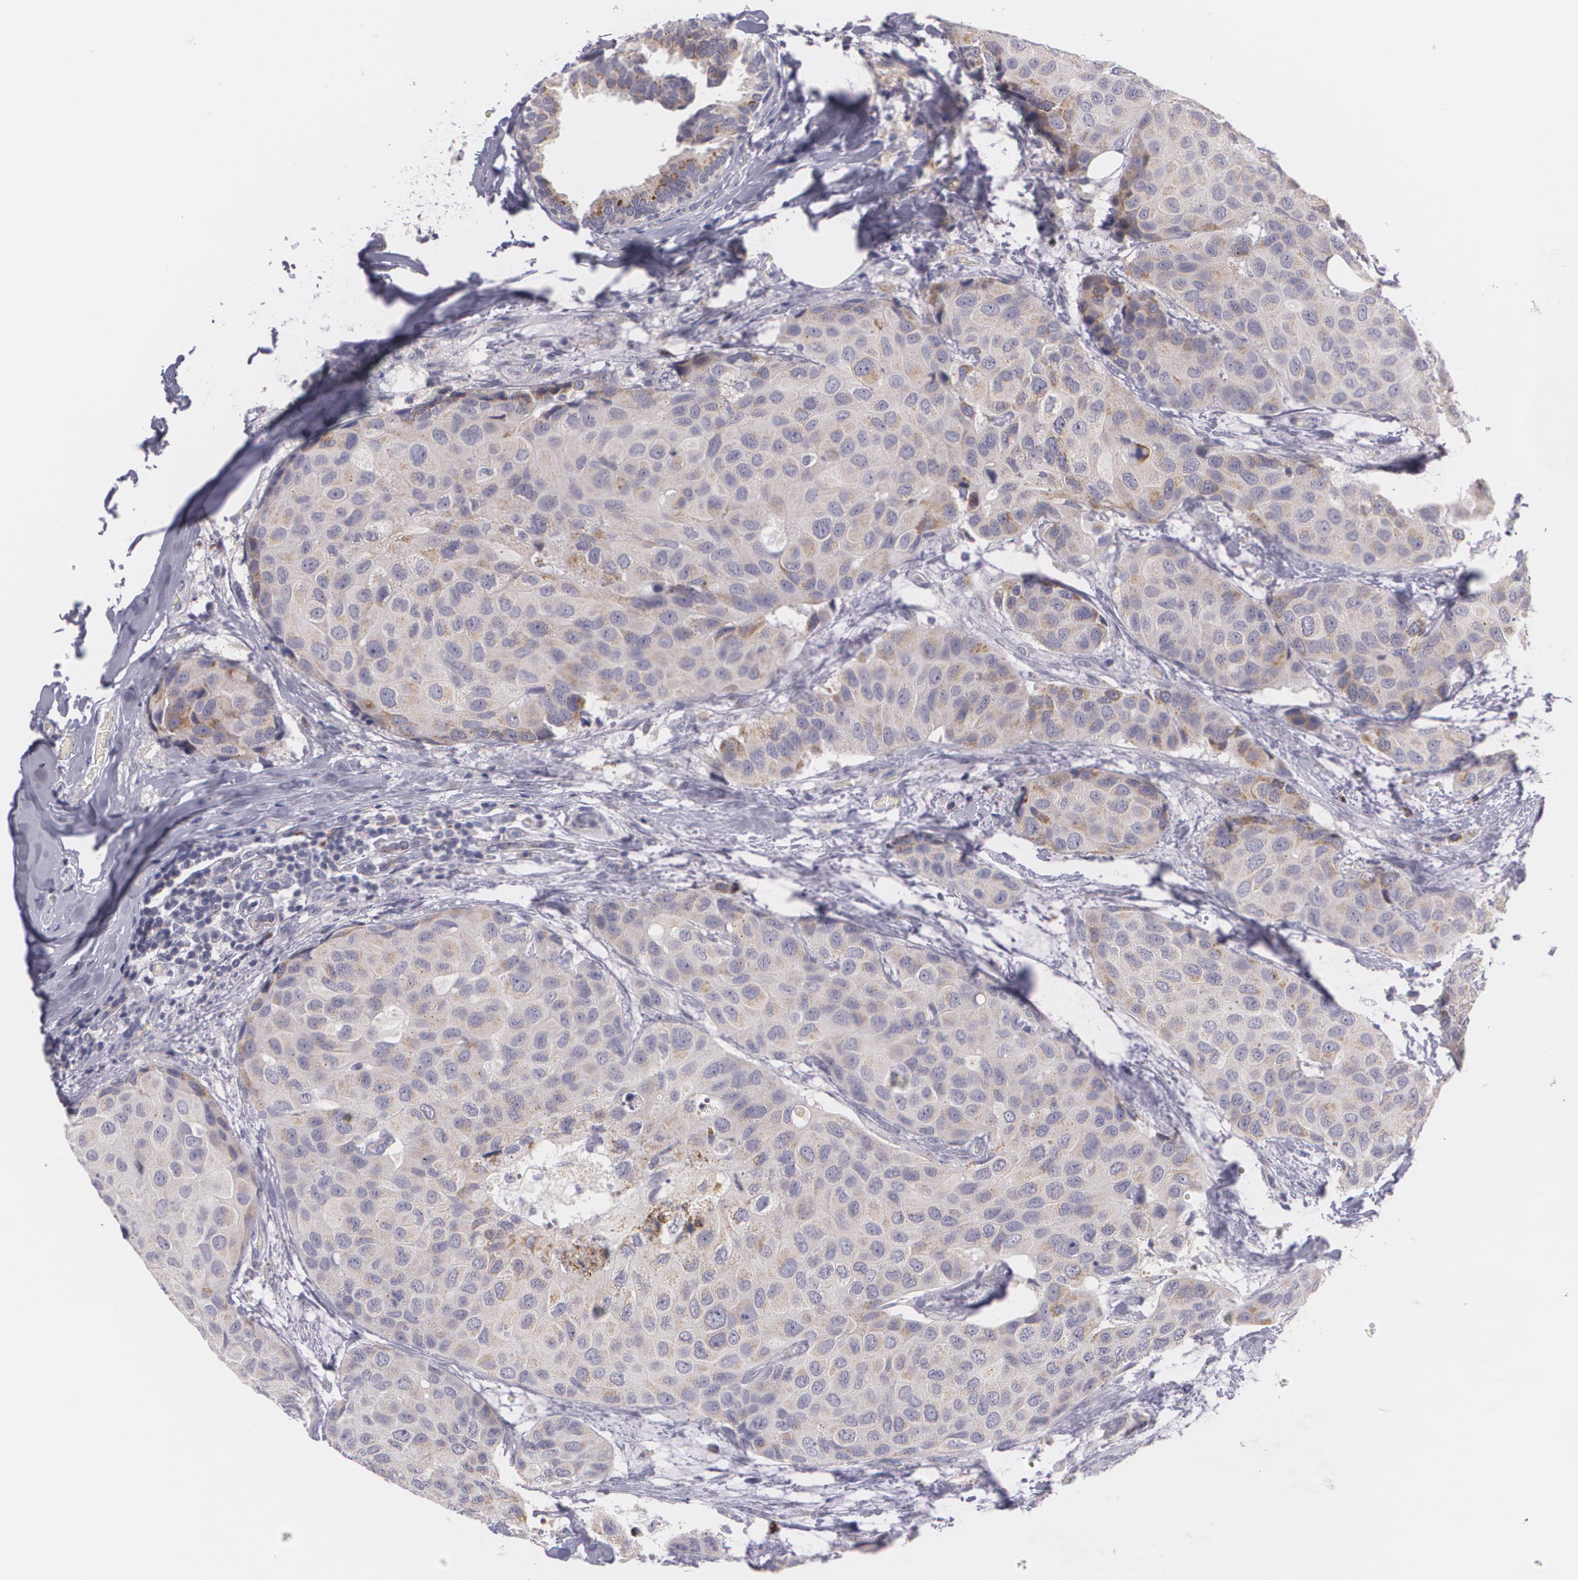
{"staining": {"intensity": "weak", "quantity": "25%-75%", "location": "cytoplasmic/membranous"}, "tissue": "breast cancer", "cell_type": "Tumor cells", "image_type": "cancer", "snomed": [{"axis": "morphology", "description": "Duct carcinoma"}, {"axis": "topography", "description": "Breast"}], "caption": "This micrograph shows immunohistochemistry (IHC) staining of breast cancer (invasive ductal carcinoma), with low weak cytoplasmic/membranous expression in about 25%-75% of tumor cells.", "gene": "CILK1", "patient": {"sex": "female", "age": 68}}